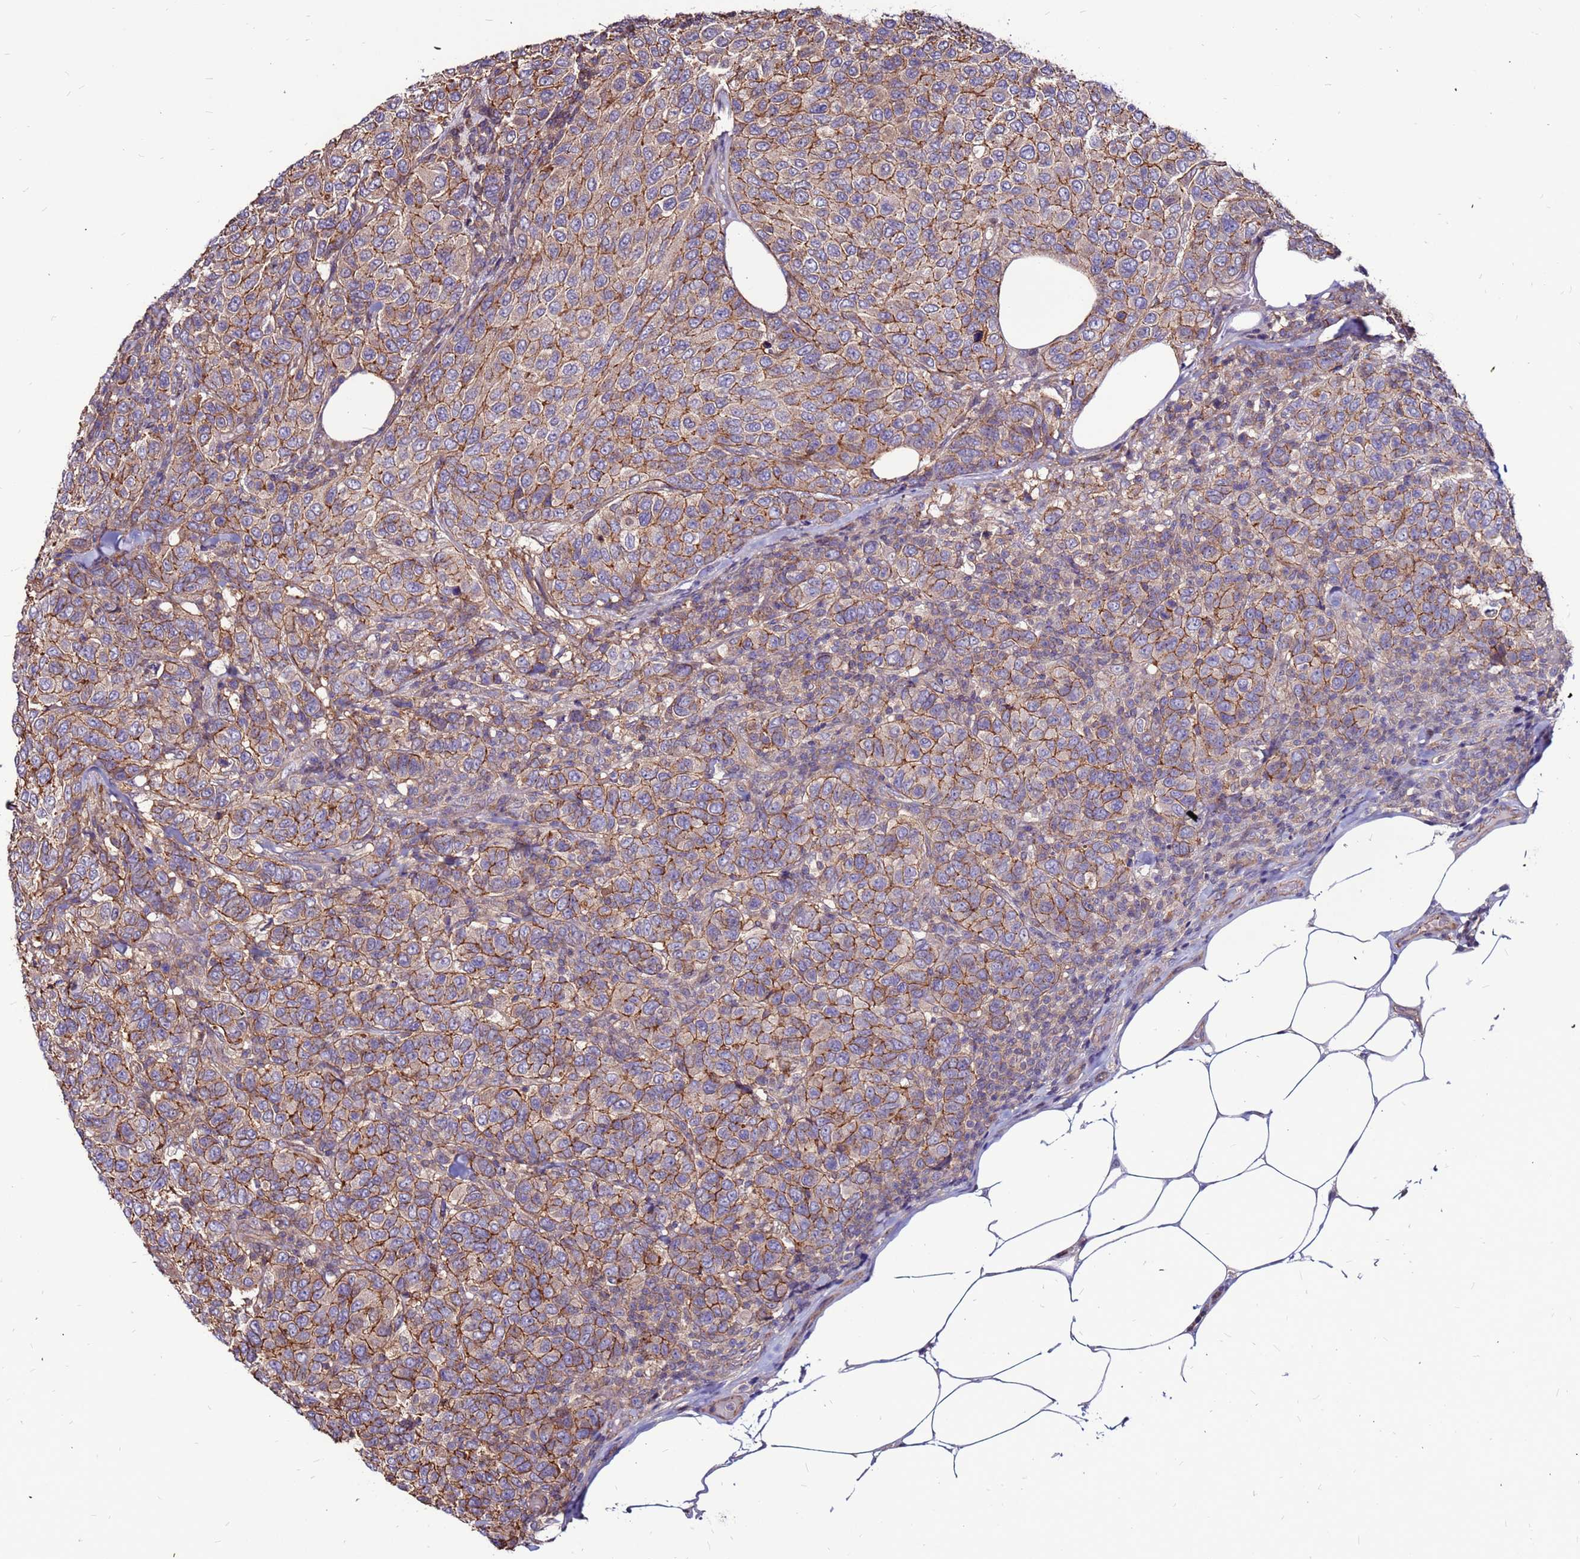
{"staining": {"intensity": "moderate", "quantity": ">75%", "location": "cytoplasmic/membranous"}, "tissue": "breast cancer", "cell_type": "Tumor cells", "image_type": "cancer", "snomed": [{"axis": "morphology", "description": "Duct carcinoma"}, {"axis": "topography", "description": "Breast"}], "caption": "The image displays immunohistochemical staining of invasive ductal carcinoma (breast). There is moderate cytoplasmic/membranous expression is appreciated in about >75% of tumor cells.", "gene": "NRN1L", "patient": {"sex": "female", "age": 55}}